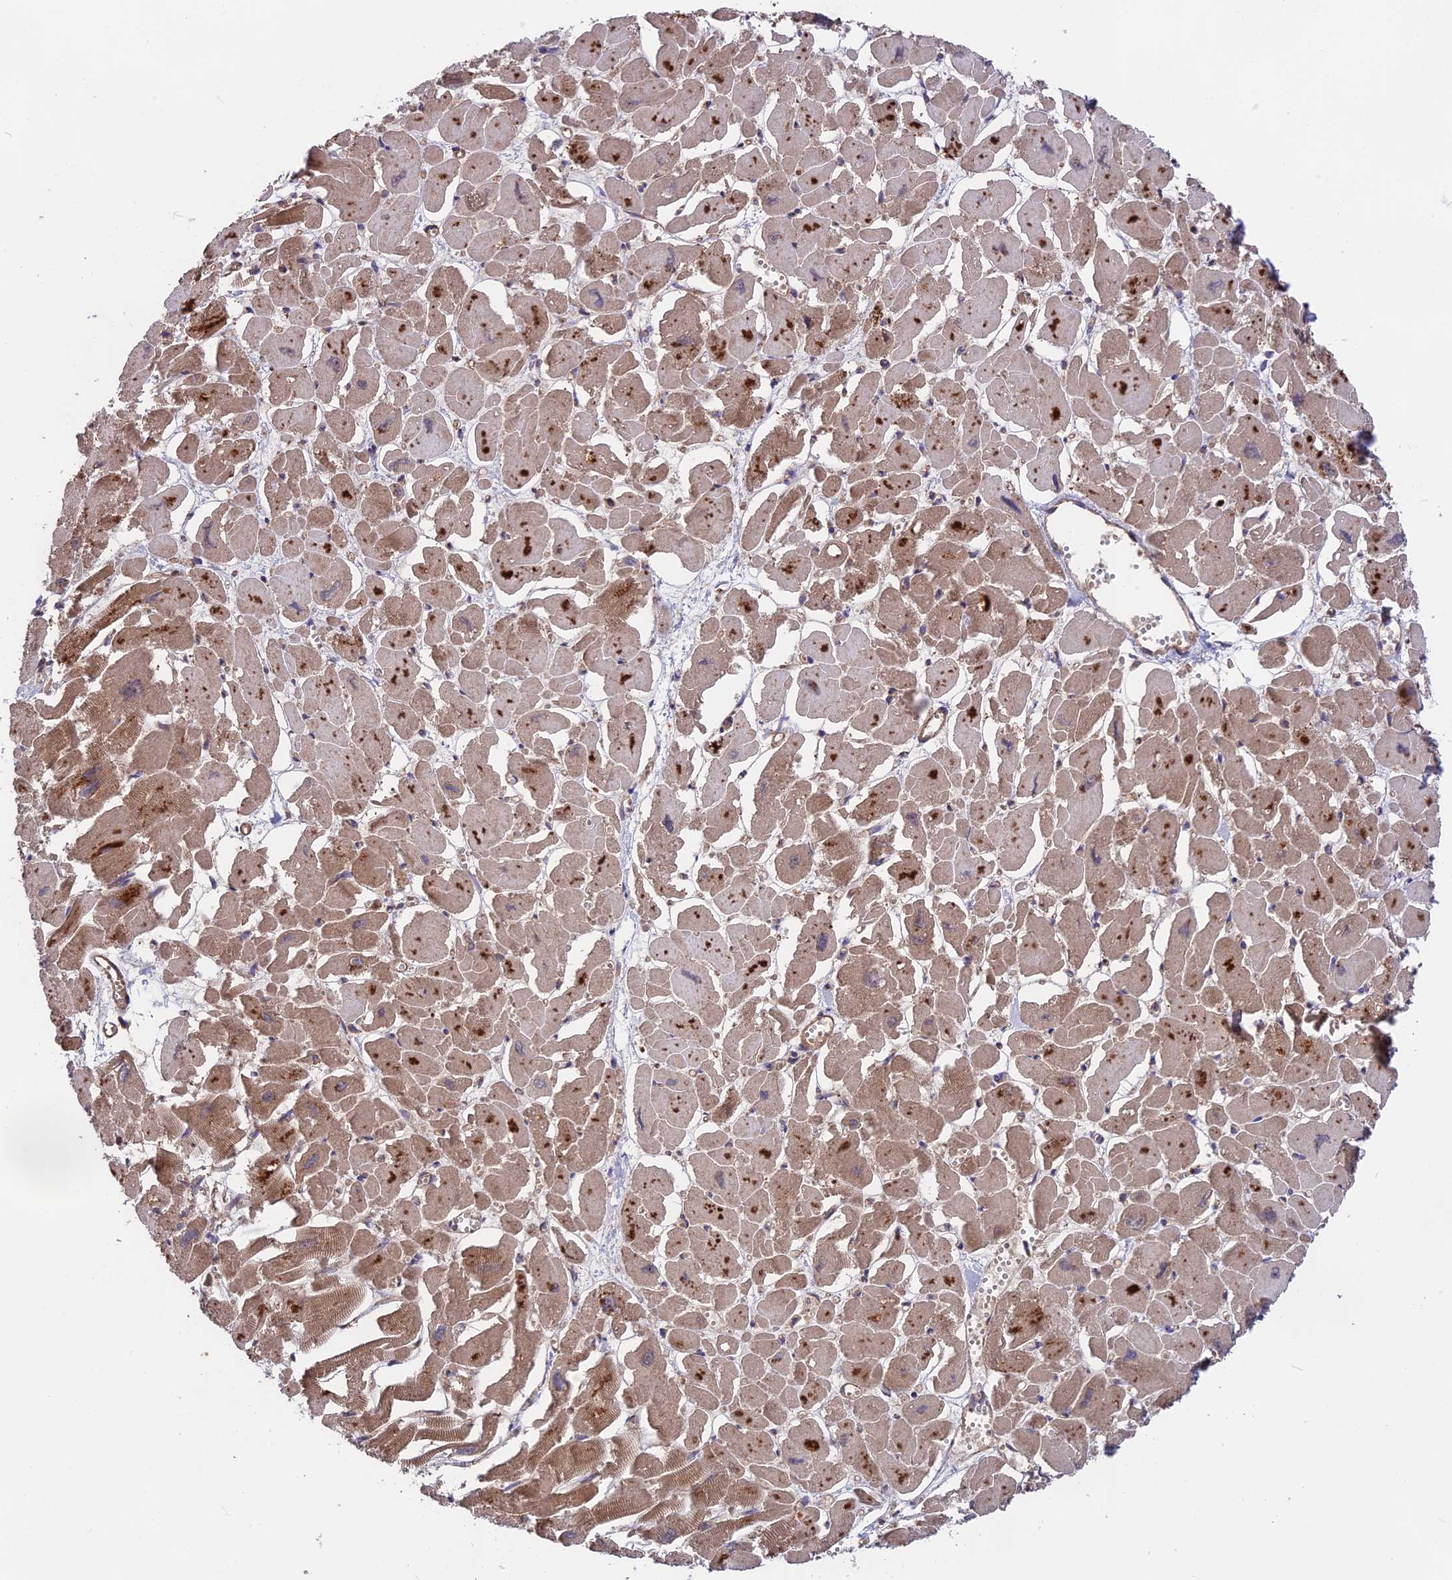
{"staining": {"intensity": "moderate", "quantity": "25%-75%", "location": "cytoplasmic/membranous"}, "tissue": "heart muscle", "cell_type": "Cardiomyocytes", "image_type": "normal", "snomed": [{"axis": "morphology", "description": "Normal tissue, NOS"}, {"axis": "topography", "description": "Heart"}], "caption": "Immunohistochemistry image of benign heart muscle stained for a protein (brown), which shows medium levels of moderate cytoplasmic/membranous expression in about 25%-75% of cardiomyocytes.", "gene": "NUDT8", "patient": {"sex": "male", "age": 54}}